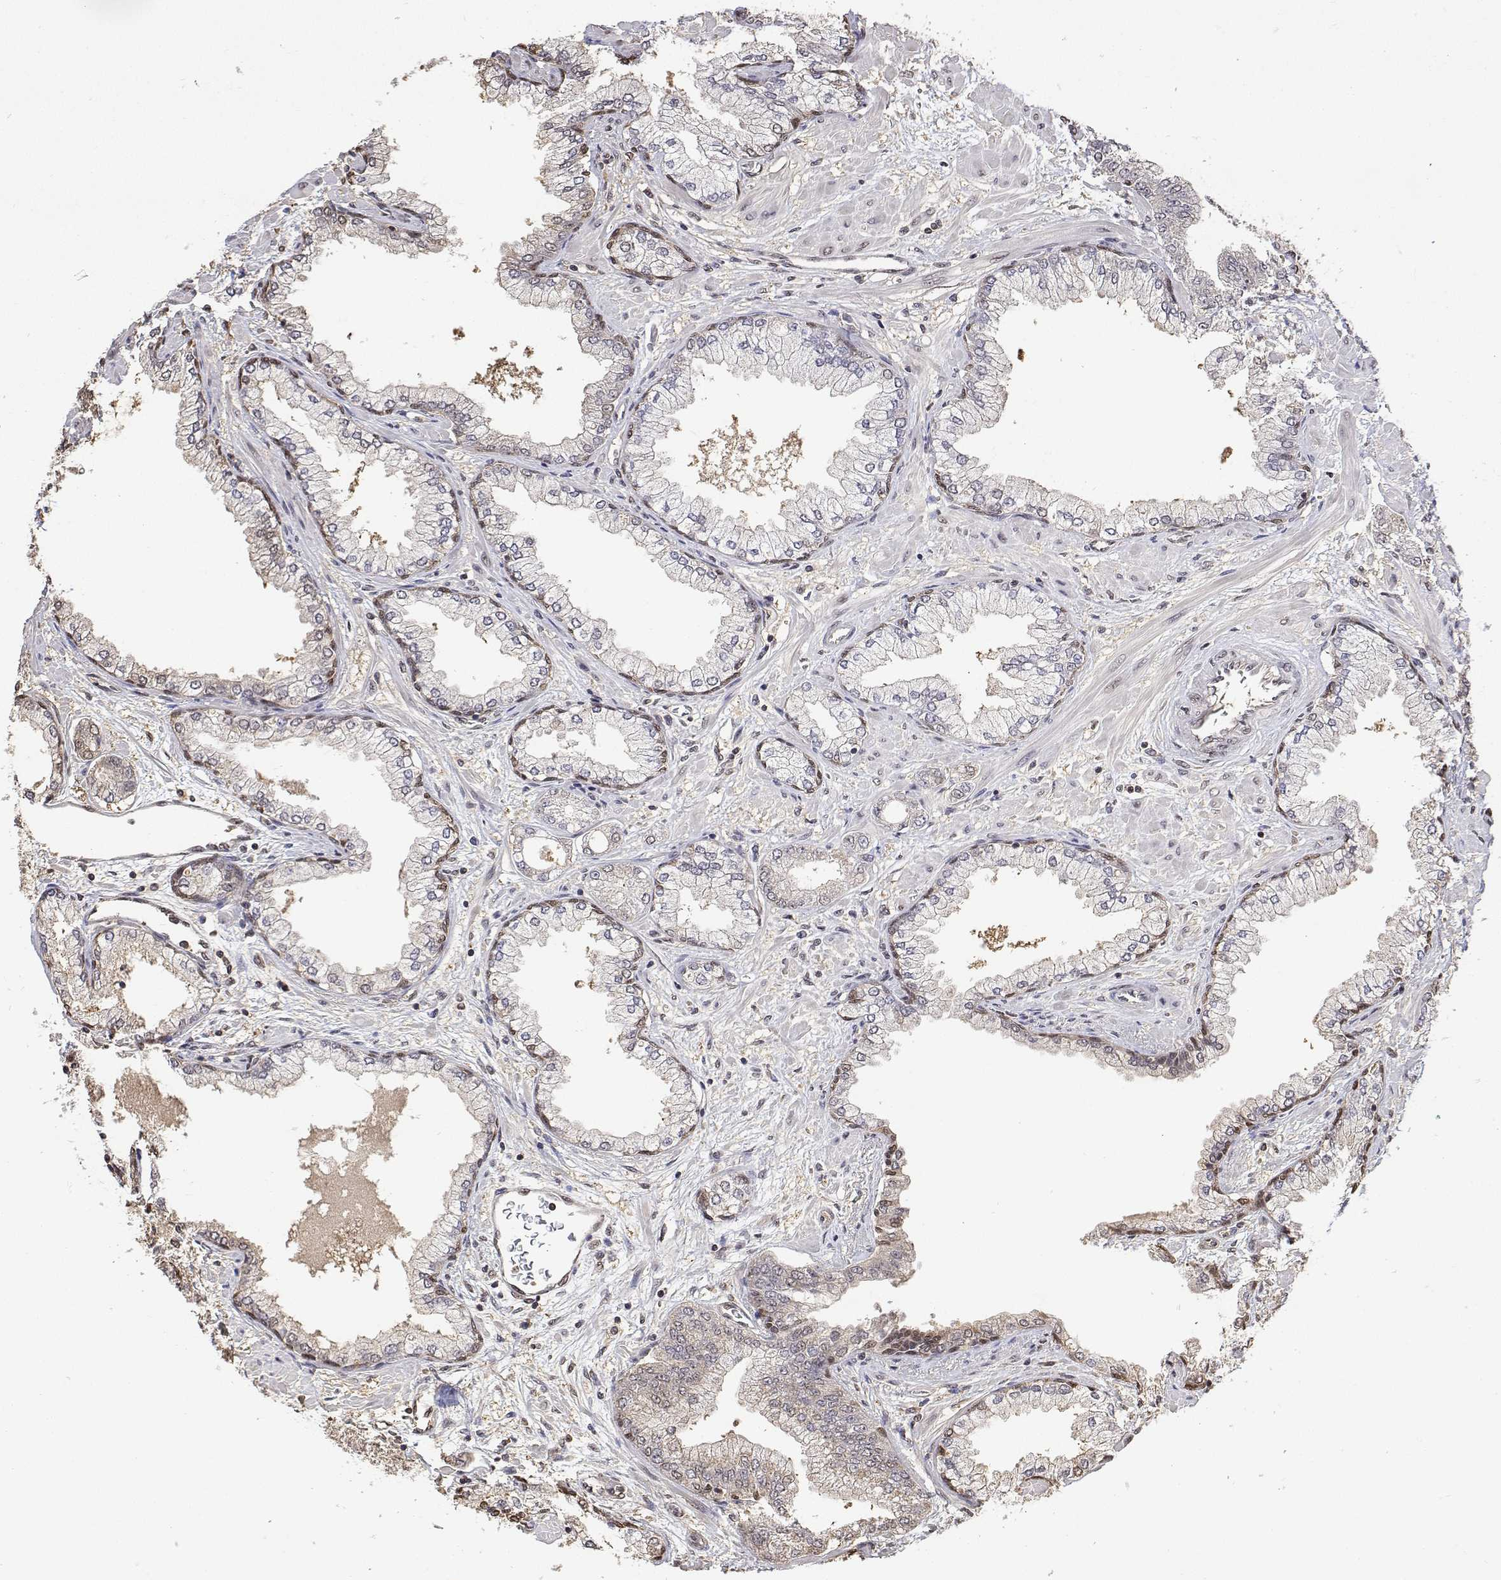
{"staining": {"intensity": "weak", "quantity": "<25%", "location": "cytoplasmic/membranous,nuclear"}, "tissue": "prostate cancer", "cell_type": "Tumor cells", "image_type": "cancer", "snomed": [{"axis": "morphology", "description": "Adenocarcinoma, Low grade"}, {"axis": "topography", "description": "Prostate"}], "caption": "There is no significant positivity in tumor cells of prostate adenocarcinoma (low-grade).", "gene": "TPI1", "patient": {"sex": "male", "age": 55}}